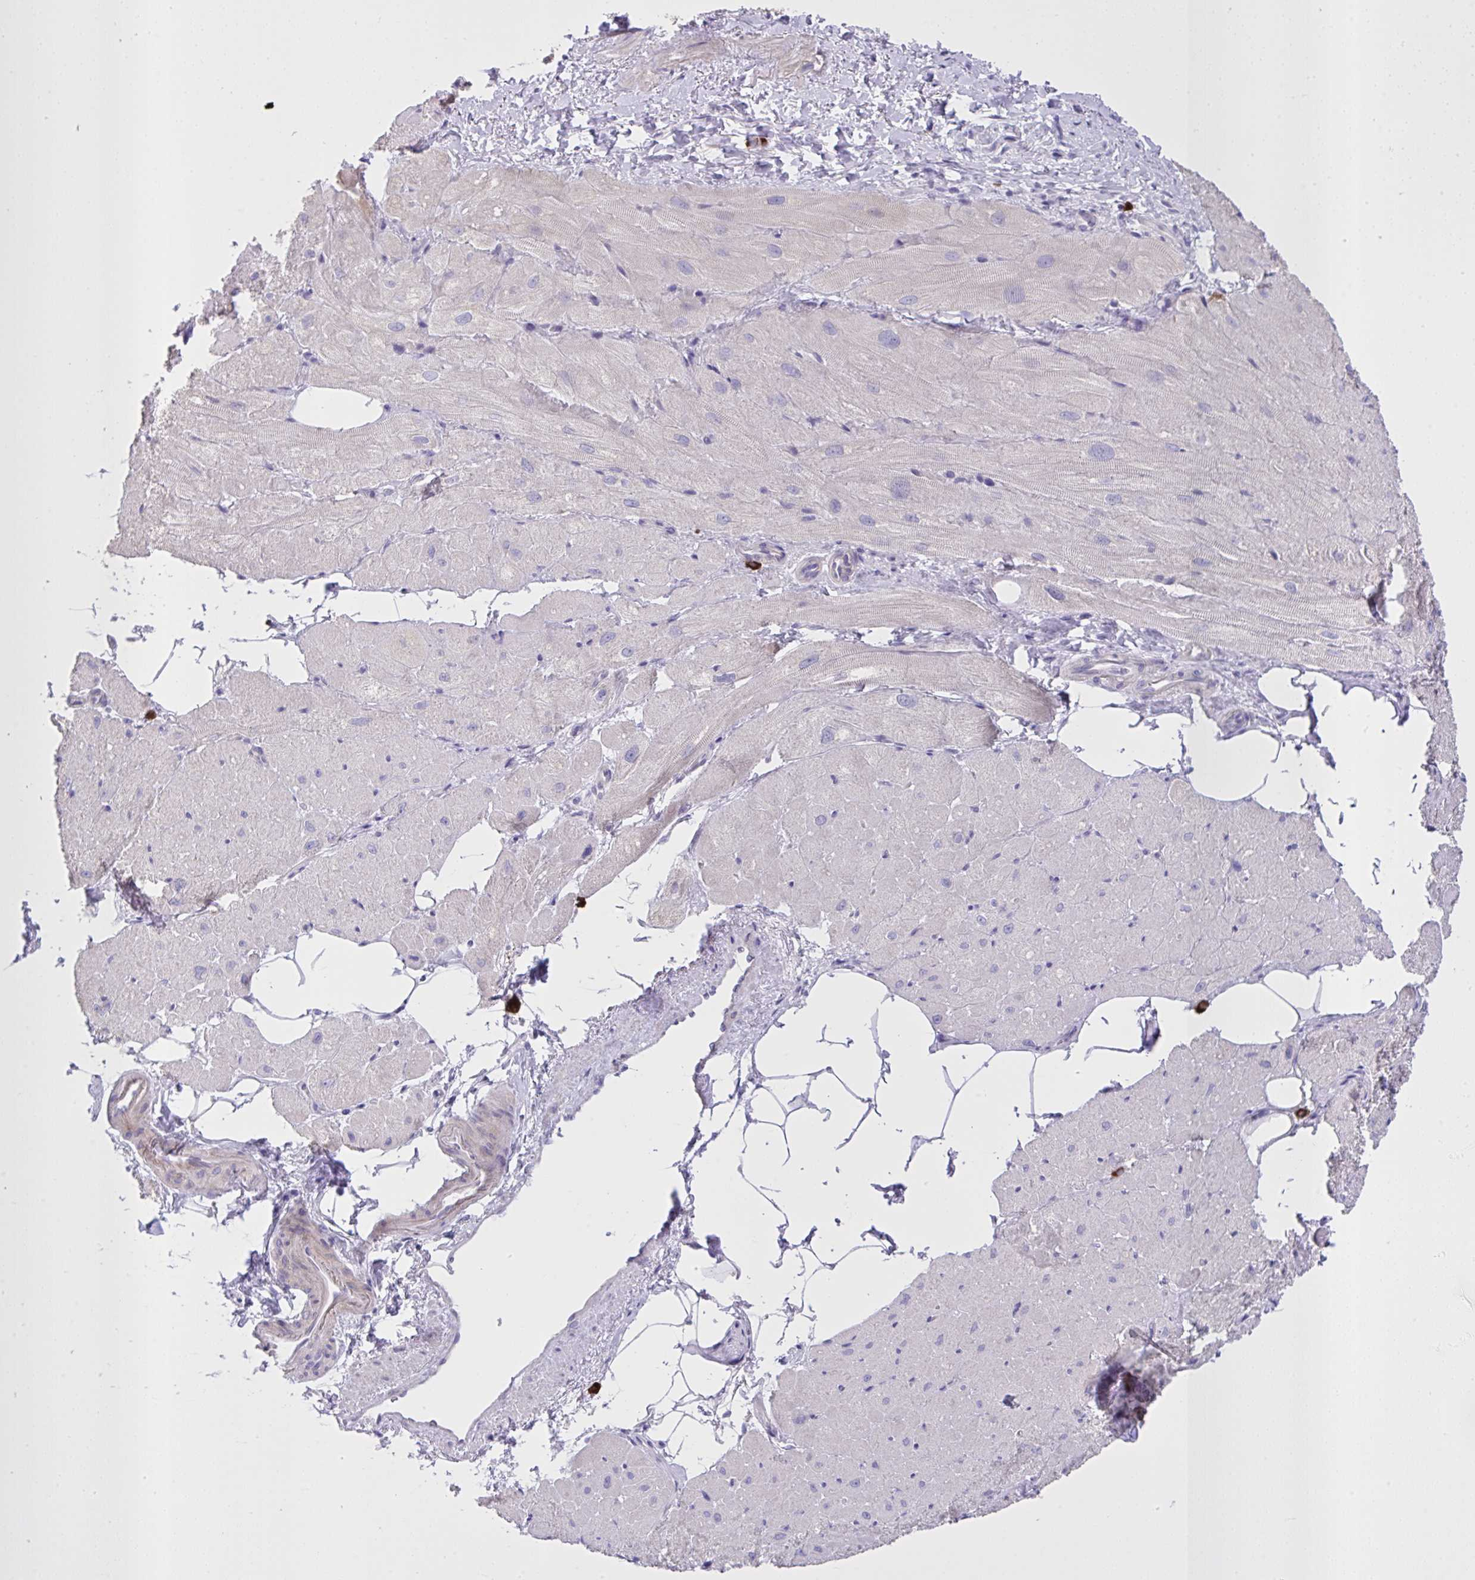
{"staining": {"intensity": "negative", "quantity": "none", "location": "none"}, "tissue": "heart muscle", "cell_type": "Cardiomyocytes", "image_type": "normal", "snomed": [{"axis": "morphology", "description": "Normal tissue, NOS"}, {"axis": "topography", "description": "Heart"}], "caption": "This is an immunohistochemistry (IHC) histopathology image of normal heart muscle. There is no positivity in cardiomyocytes.", "gene": "SPAG1", "patient": {"sex": "male", "age": 62}}